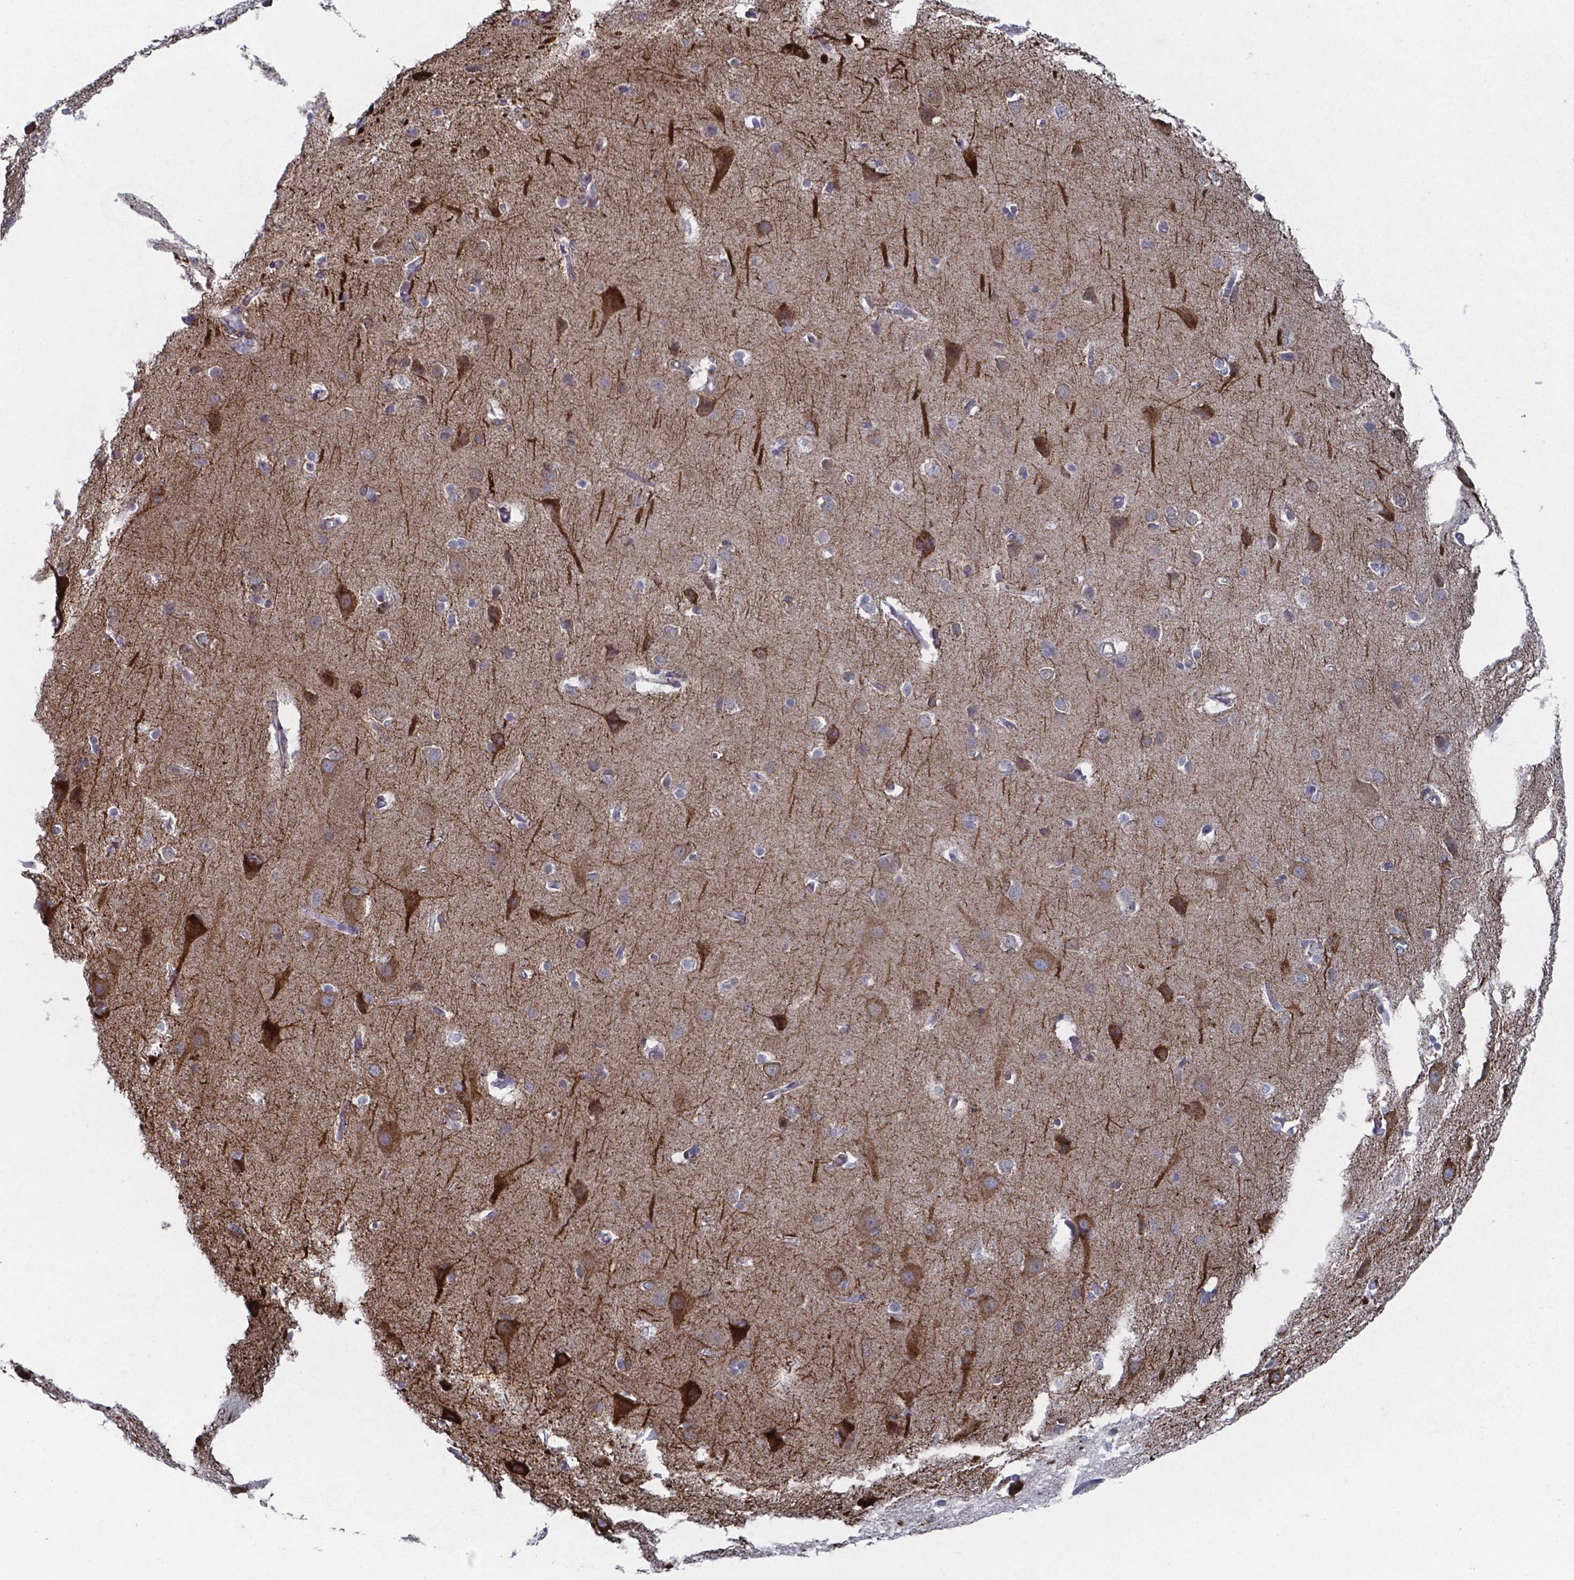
{"staining": {"intensity": "negative", "quantity": "none", "location": "none"}, "tissue": "cerebral cortex", "cell_type": "Endothelial cells", "image_type": "normal", "snomed": [{"axis": "morphology", "description": "Normal tissue, NOS"}, {"axis": "topography", "description": "Cerebral cortex"}], "caption": "Photomicrograph shows no protein staining in endothelial cells of normal cerebral cortex. Brightfield microscopy of IHC stained with DAB (3,3'-diaminobenzidine) (brown) and hematoxylin (blue), captured at high magnification.", "gene": "PLA2R1", "patient": {"sex": "male", "age": 37}}